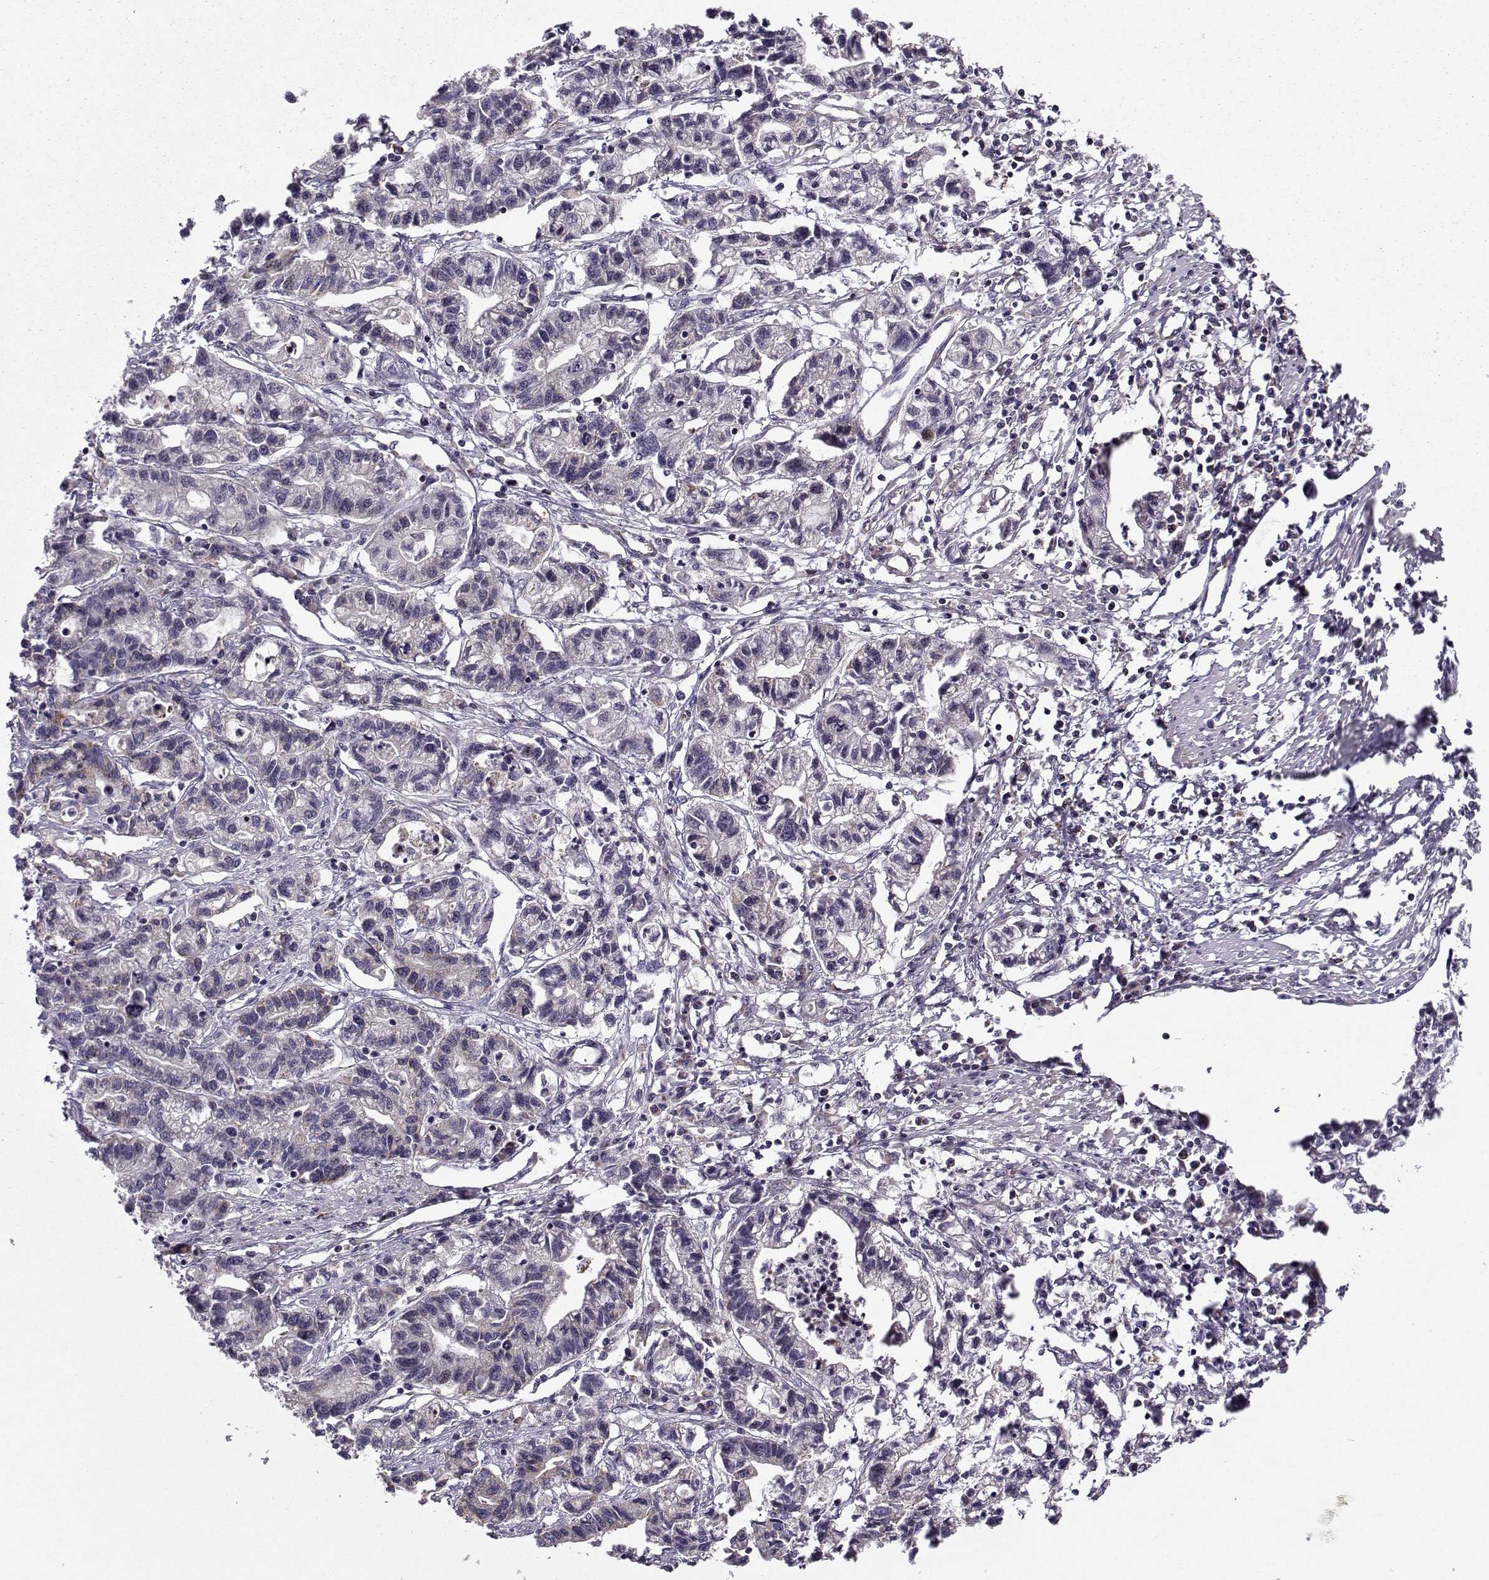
{"staining": {"intensity": "weak", "quantity": "<25%", "location": "cytoplasmic/membranous"}, "tissue": "stomach cancer", "cell_type": "Tumor cells", "image_type": "cancer", "snomed": [{"axis": "morphology", "description": "Adenocarcinoma, NOS"}, {"axis": "topography", "description": "Stomach"}], "caption": "DAB immunohistochemical staining of stomach cancer (adenocarcinoma) displays no significant positivity in tumor cells. (DAB (3,3'-diaminobenzidine) immunohistochemistry with hematoxylin counter stain).", "gene": "NECAB3", "patient": {"sex": "male", "age": 83}}